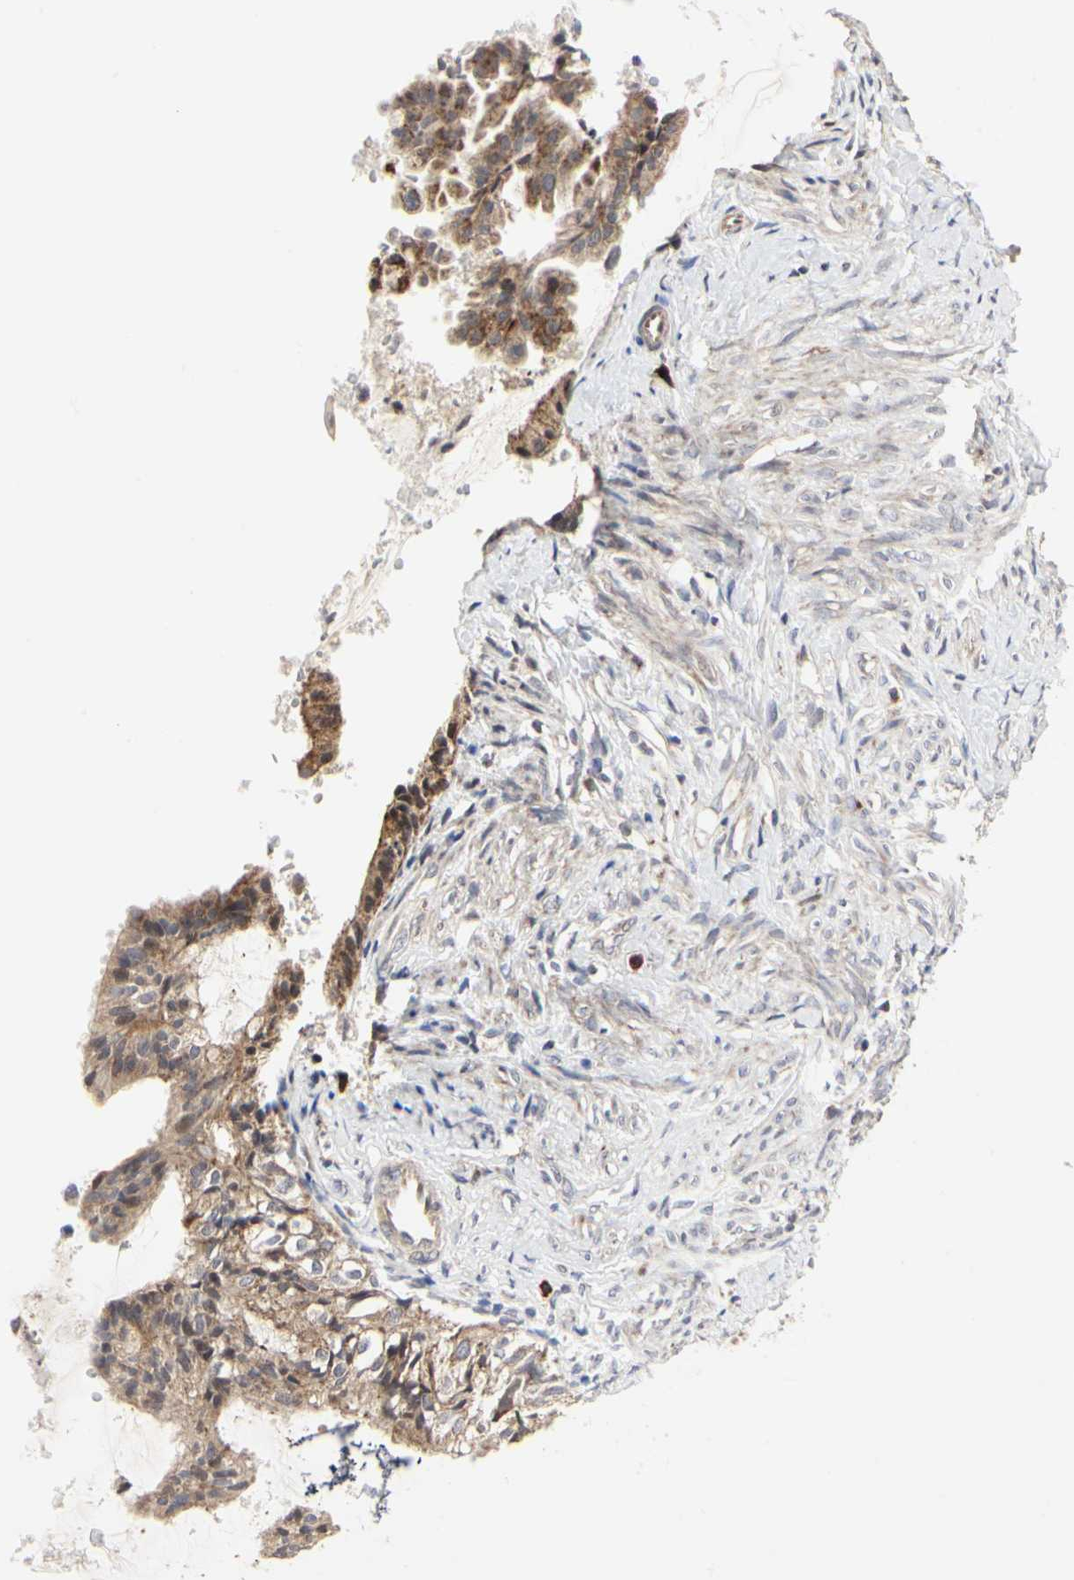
{"staining": {"intensity": "moderate", "quantity": ">75%", "location": "cytoplasmic/membranous"}, "tissue": "cervical cancer", "cell_type": "Tumor cells", "image_type": "cancer", "snomed": [{"axis": "morphology", "description": "Normal tissue, NOS"}, {"axis": "morphology", "description": "Adenocarcinoma, NOS"}, {"axis": "topography", "description": "Cervix"}, {"axis": "topography", "description": "Endometrium"}], "caption": "Protein expression analysis of adenocarcinoma (cervical) demonstrates moderate cytoplasmic/membranous staining in approximately >75% of tumor cells.", "gene": "TSKU", "patient": {"sex": "female", "age": 86}}